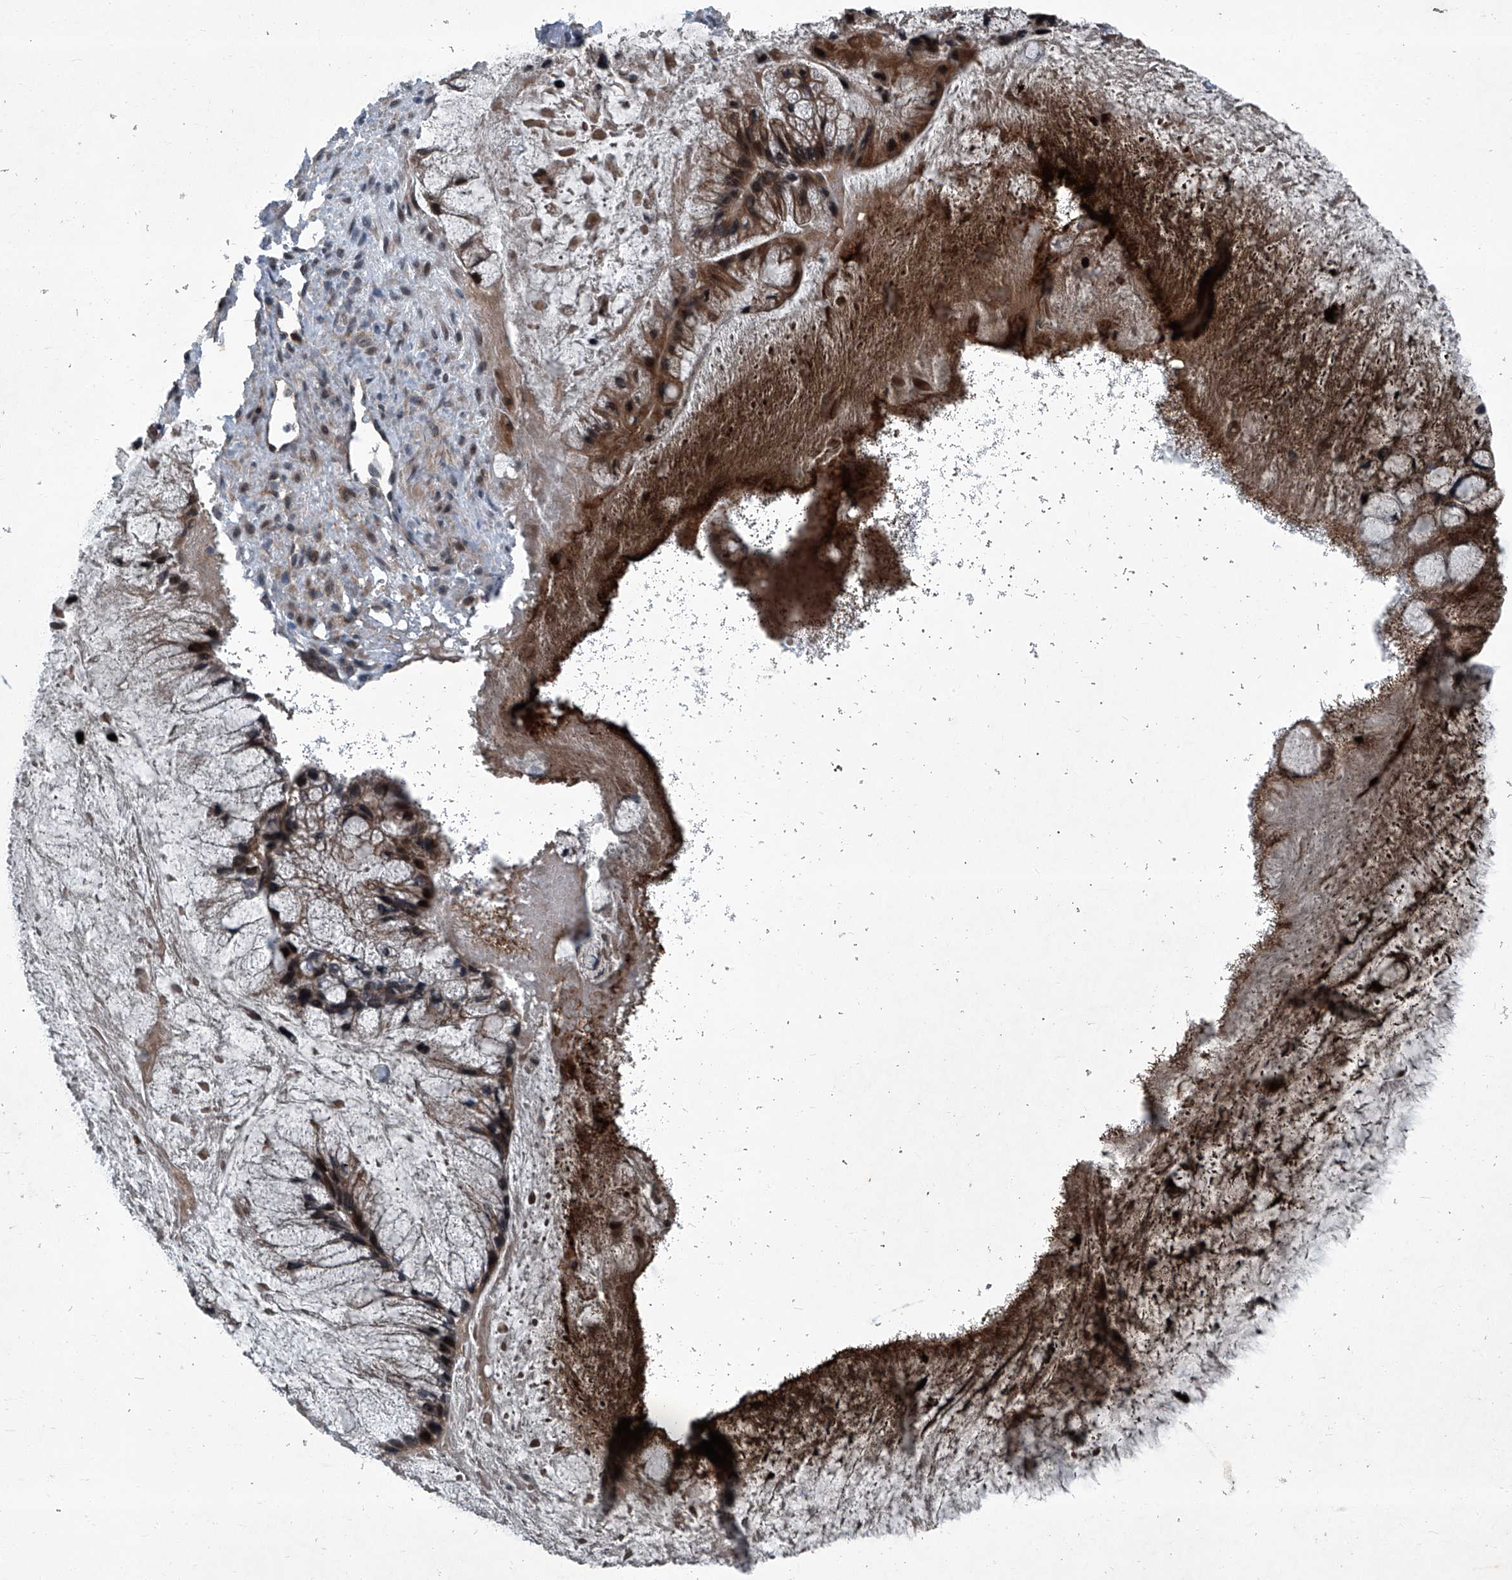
{"staining": {"intensity": "moderate", "quantity": ">75%", "location": "cytoplasmic/membranous"}, "tissue": "ovarian cancer", "cell_type": "Tumor cells", "image_type": "cancer", "snomed": [{"axis": "morphology", "description": "Cystadenocarcinoma, mucinous, NOS"}, {"axis": "topography", "description": "Ovary"}], "caption": "An IHC photomicrograph of neoplastic tissue is shown. Protein staining in brown shows moderate cytoplasmic/membranous positivity in ovarian cancer (mucinous cystadenocarcinoma) within tumor cells.", "gene": "SENP2", "patient": {"sex": "female", "age": 37}}